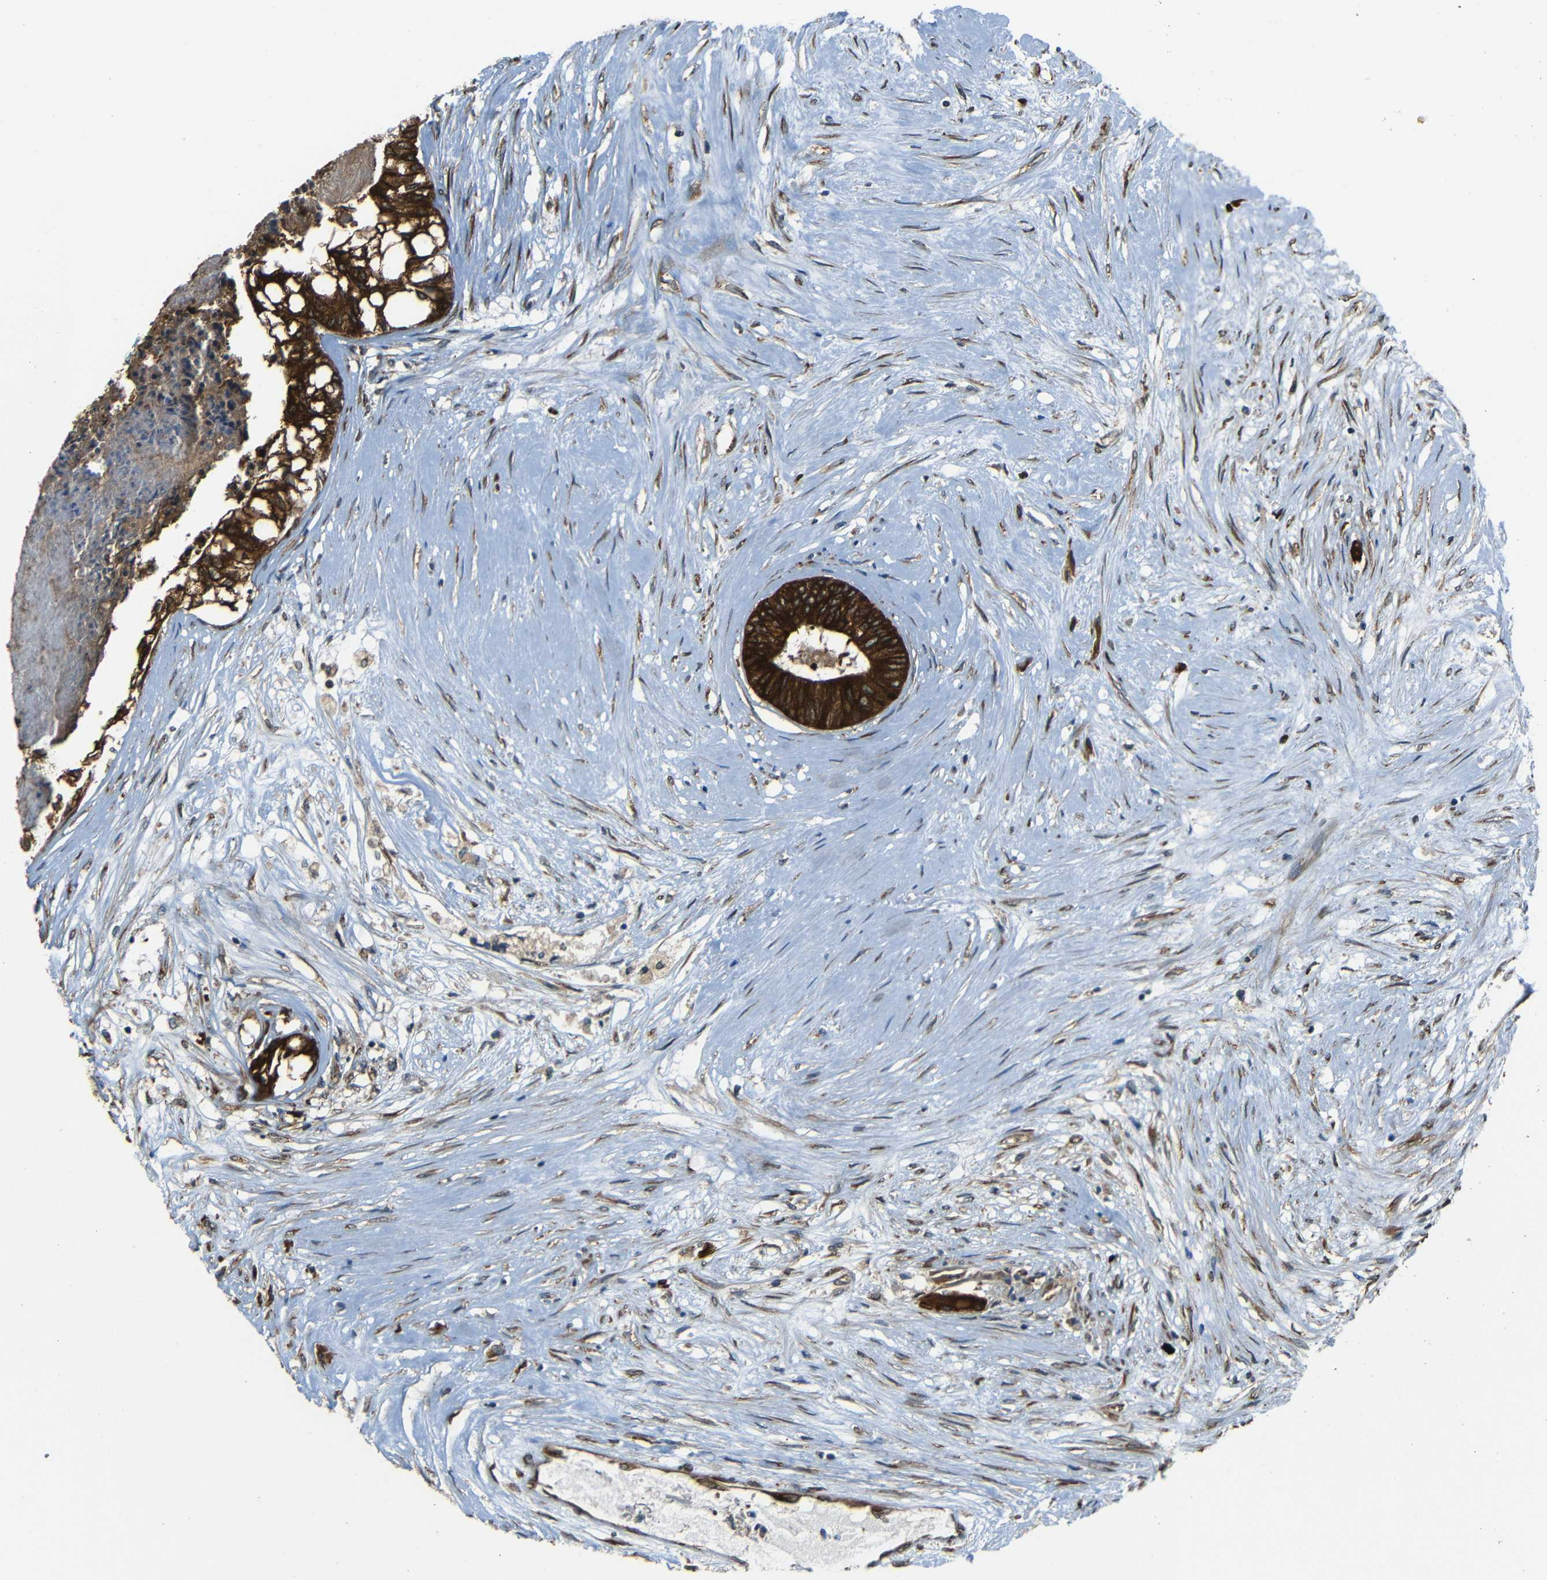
{"staining": {"intensity": "strong", "quantity": ">75%", "location": "cytoplasmic/membranous"}, "tissue": "colorectal cancer", "cell_type": "Tumor cells", "image_type": "cancer", "snomed": [{"axis": "morphology", "description": "Adenocarcinoma, NOS"}, {"axis": "topography", "description": "Rectum"}], "caption": "Strong cytoplasmic/membranous expression is seen in about >75% of tumor cells in adenocarcinoma (colorectal).", "gene": "VAPB", "patient": {"sex": "male", "age": 63}}